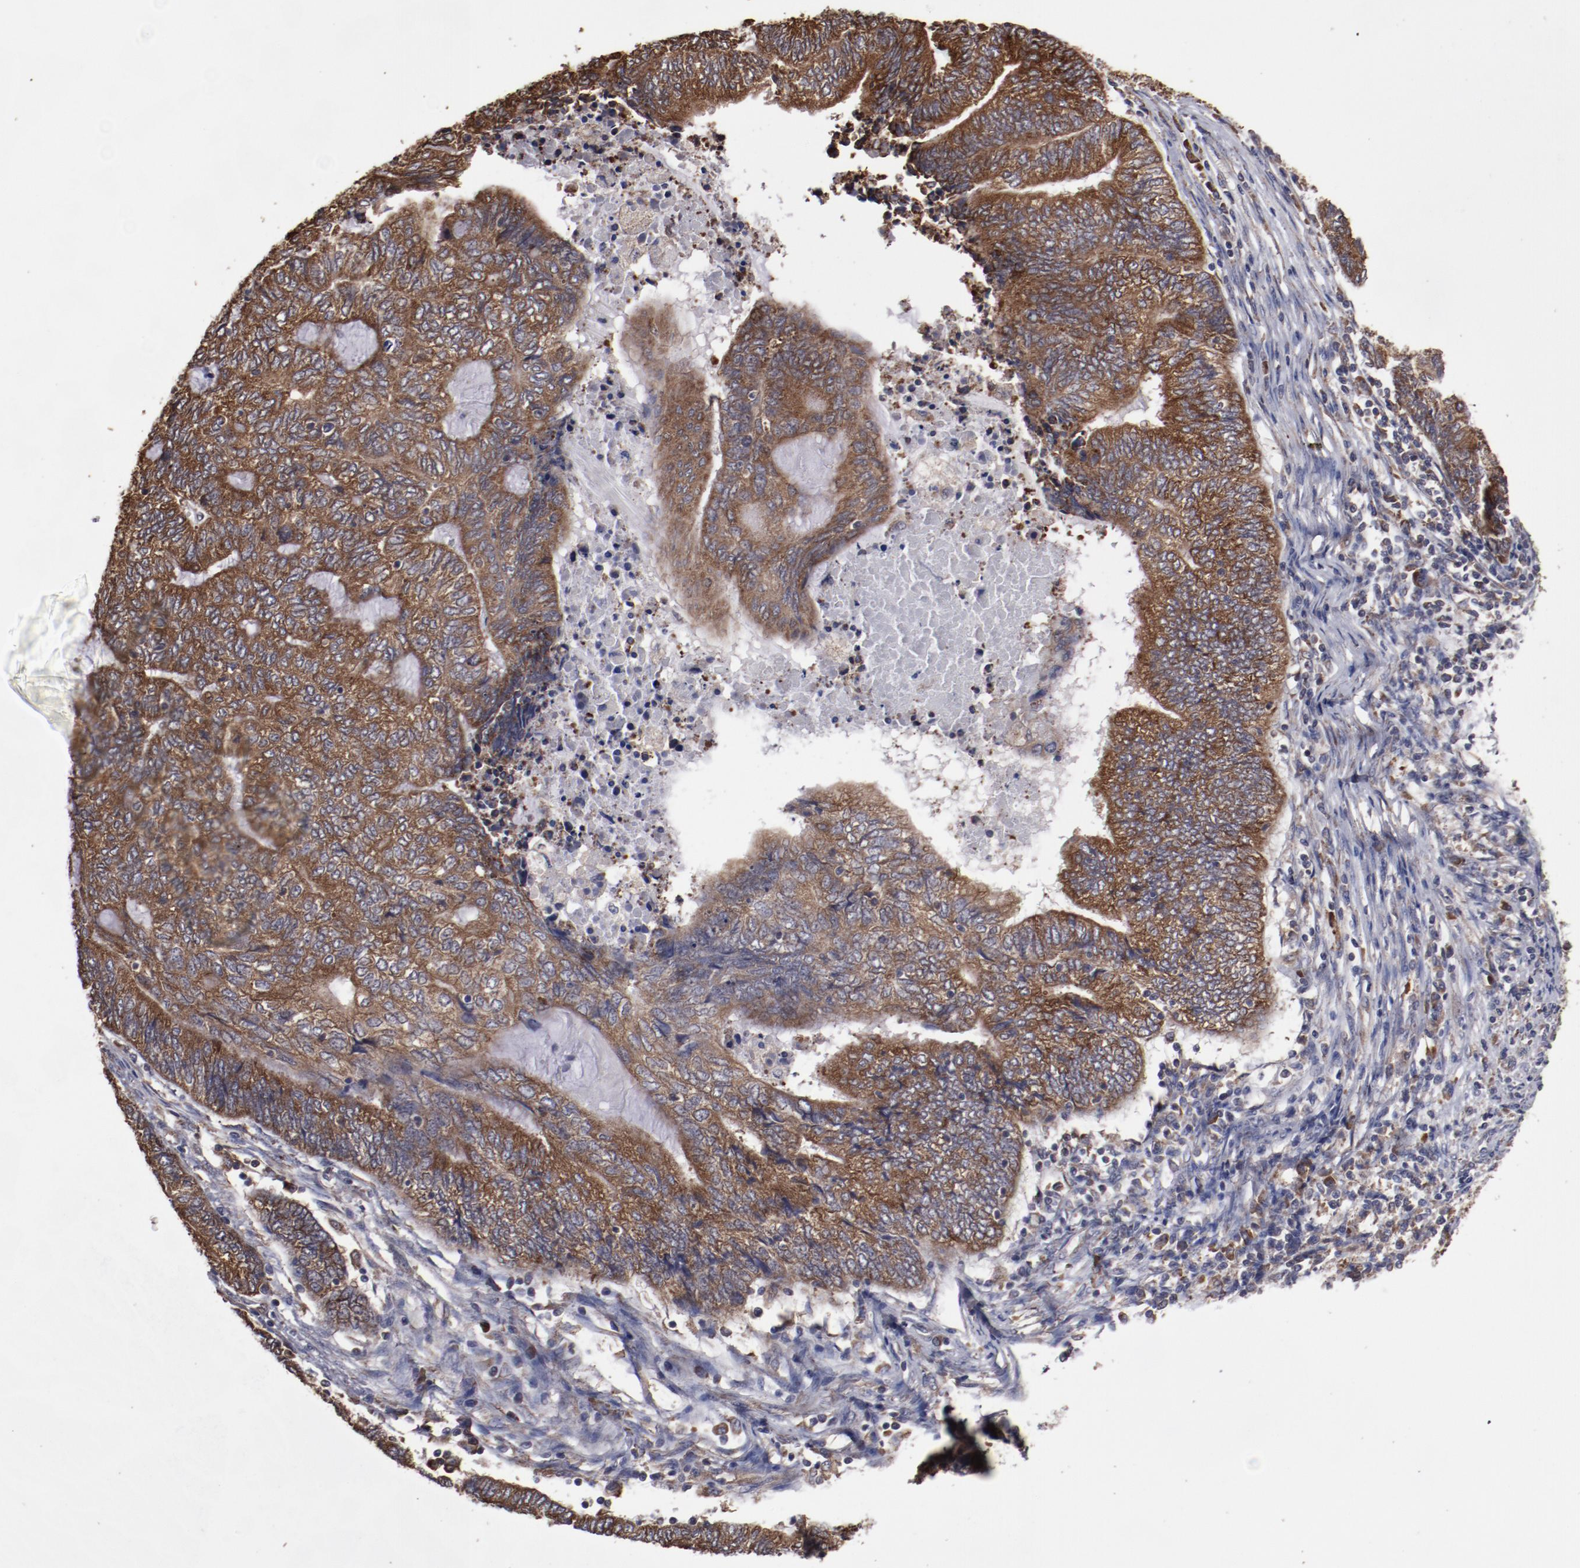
{"staining": {"intensity": "strong", "quantity": ">75%", "location": "cytoplasmic/membranous"}, "tissue": "endometrial cancer", "cell_type": "Tumor cells", "image_type": "cancer", "snomed": [{"axis": "morphology", "description": "Adenocarcinoma, NOS"}, {"axis": "topography", "description": "Uterus"}, {"axis": "topography", "description": "Endometrium"}], "caption": "A high-resolution image shows immunohistochemistry (IHC) staining of endometrial cancer, which exhibits strong cytoplasmic/membranous expression in about >75% of tumor cells.", "gene": "RPS4Y1", "patient": {"sex": "female", "age": 70}}